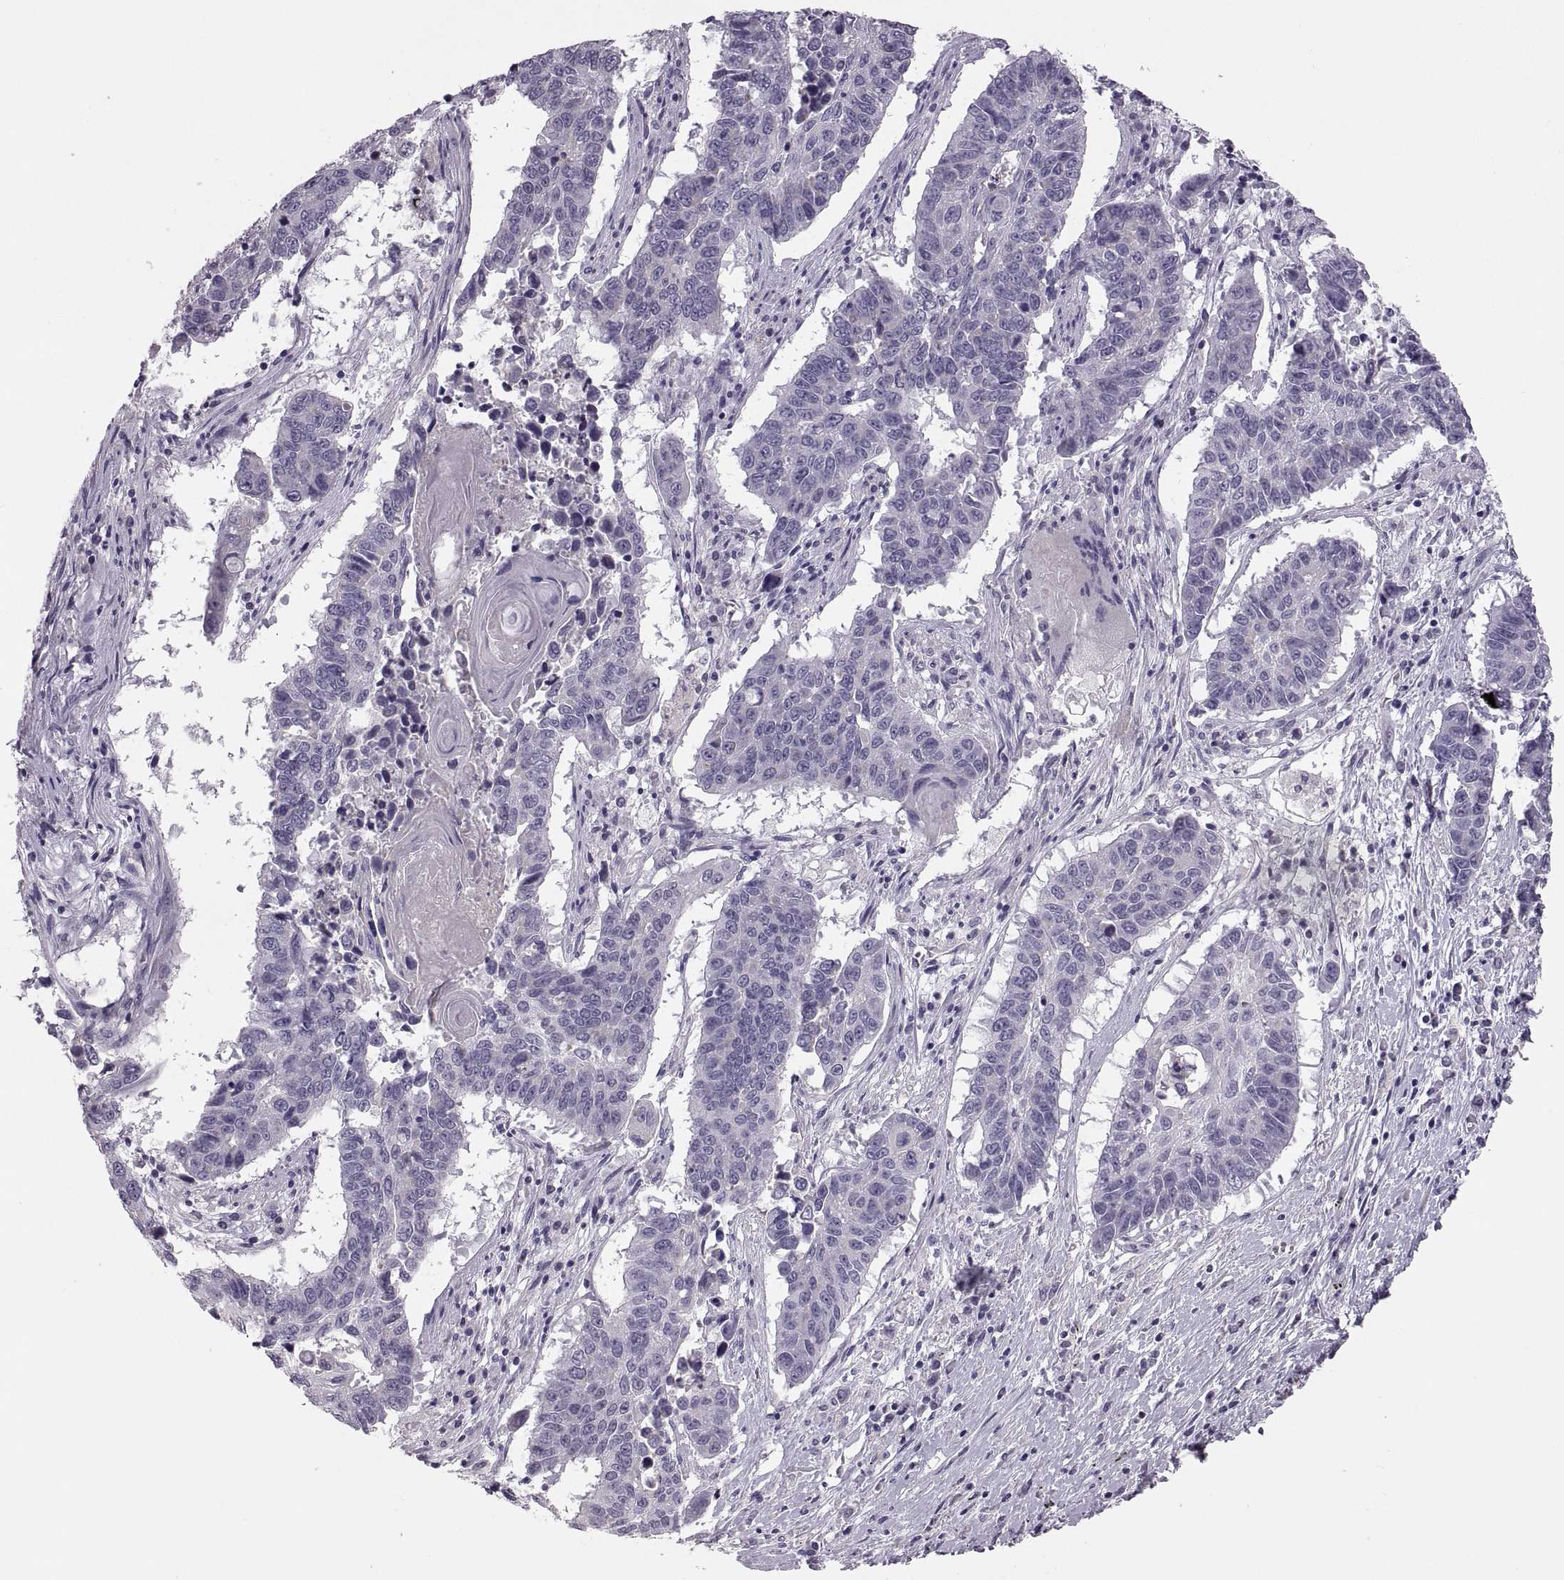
{"staining": {"intensity": "negative", "quantity": "none", "location": "none"}, "tissue": "lung cancer", "cell_type": "Tumor cells", "image_type": "cancer", "snomed": [{"axis": "morphology", "description": "Squamous cell carcinoma, NOS"}, {"axis": "topography", "description": "Lung"}], "caption": "Immunohistochemistry (IHC) histopathology image of neoplastic tissue: human squamous cell carcinoma (lung) stained with DAB (3,3'-diaminobenzidine) displays no significant protein expression in tumor cells. (Stains: DAB immunohistochemistry (IHC) with hematoxylin counter stain, Microscopy: brightfield microscopy at high magnification).", "gene": "ADH6", "patient": {"sex": "male", "age": 73}}